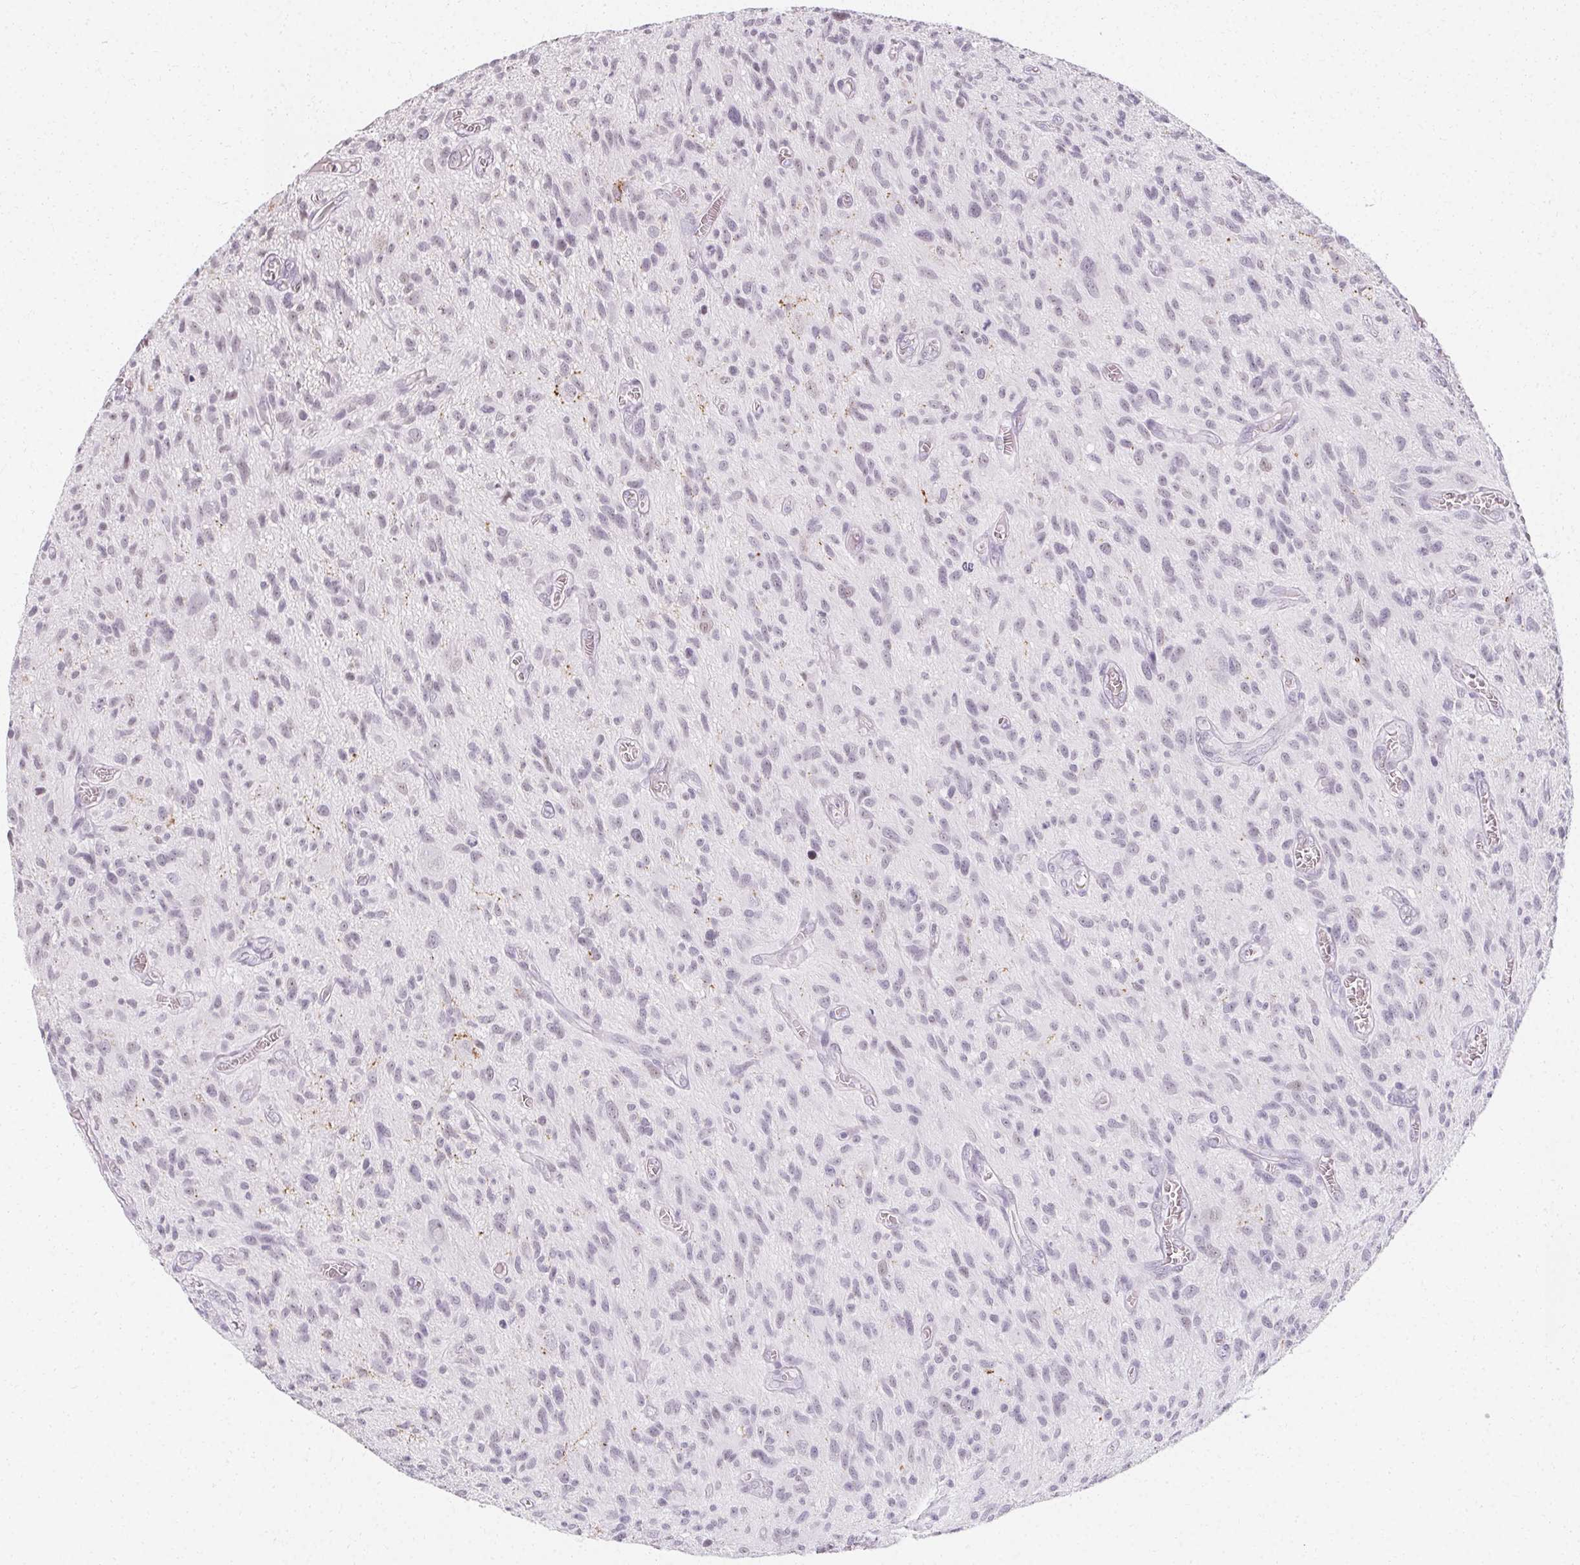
{"staining": {"intensity": "negative", "quantity": "none", "location": "none"}, "tissue": "glioma", "cell_type": "Tumor cells", "image_type": "cancer", "snomed": [{"axis": "morphology", "description": "Glioma, malignant, High grade"}, {"axis": "topography", "description": "Brain"}], "caption": "Tumor cells are negative for protein expression in human glioma. Brightfield microscopy of IHC stained with DAB (3,3'-diaminobenzidine) (brown) and hematoxylin (blue), captured at high magnification.", "gene": "SYNPR", "patient": {"sex": "male", "age": 75}}